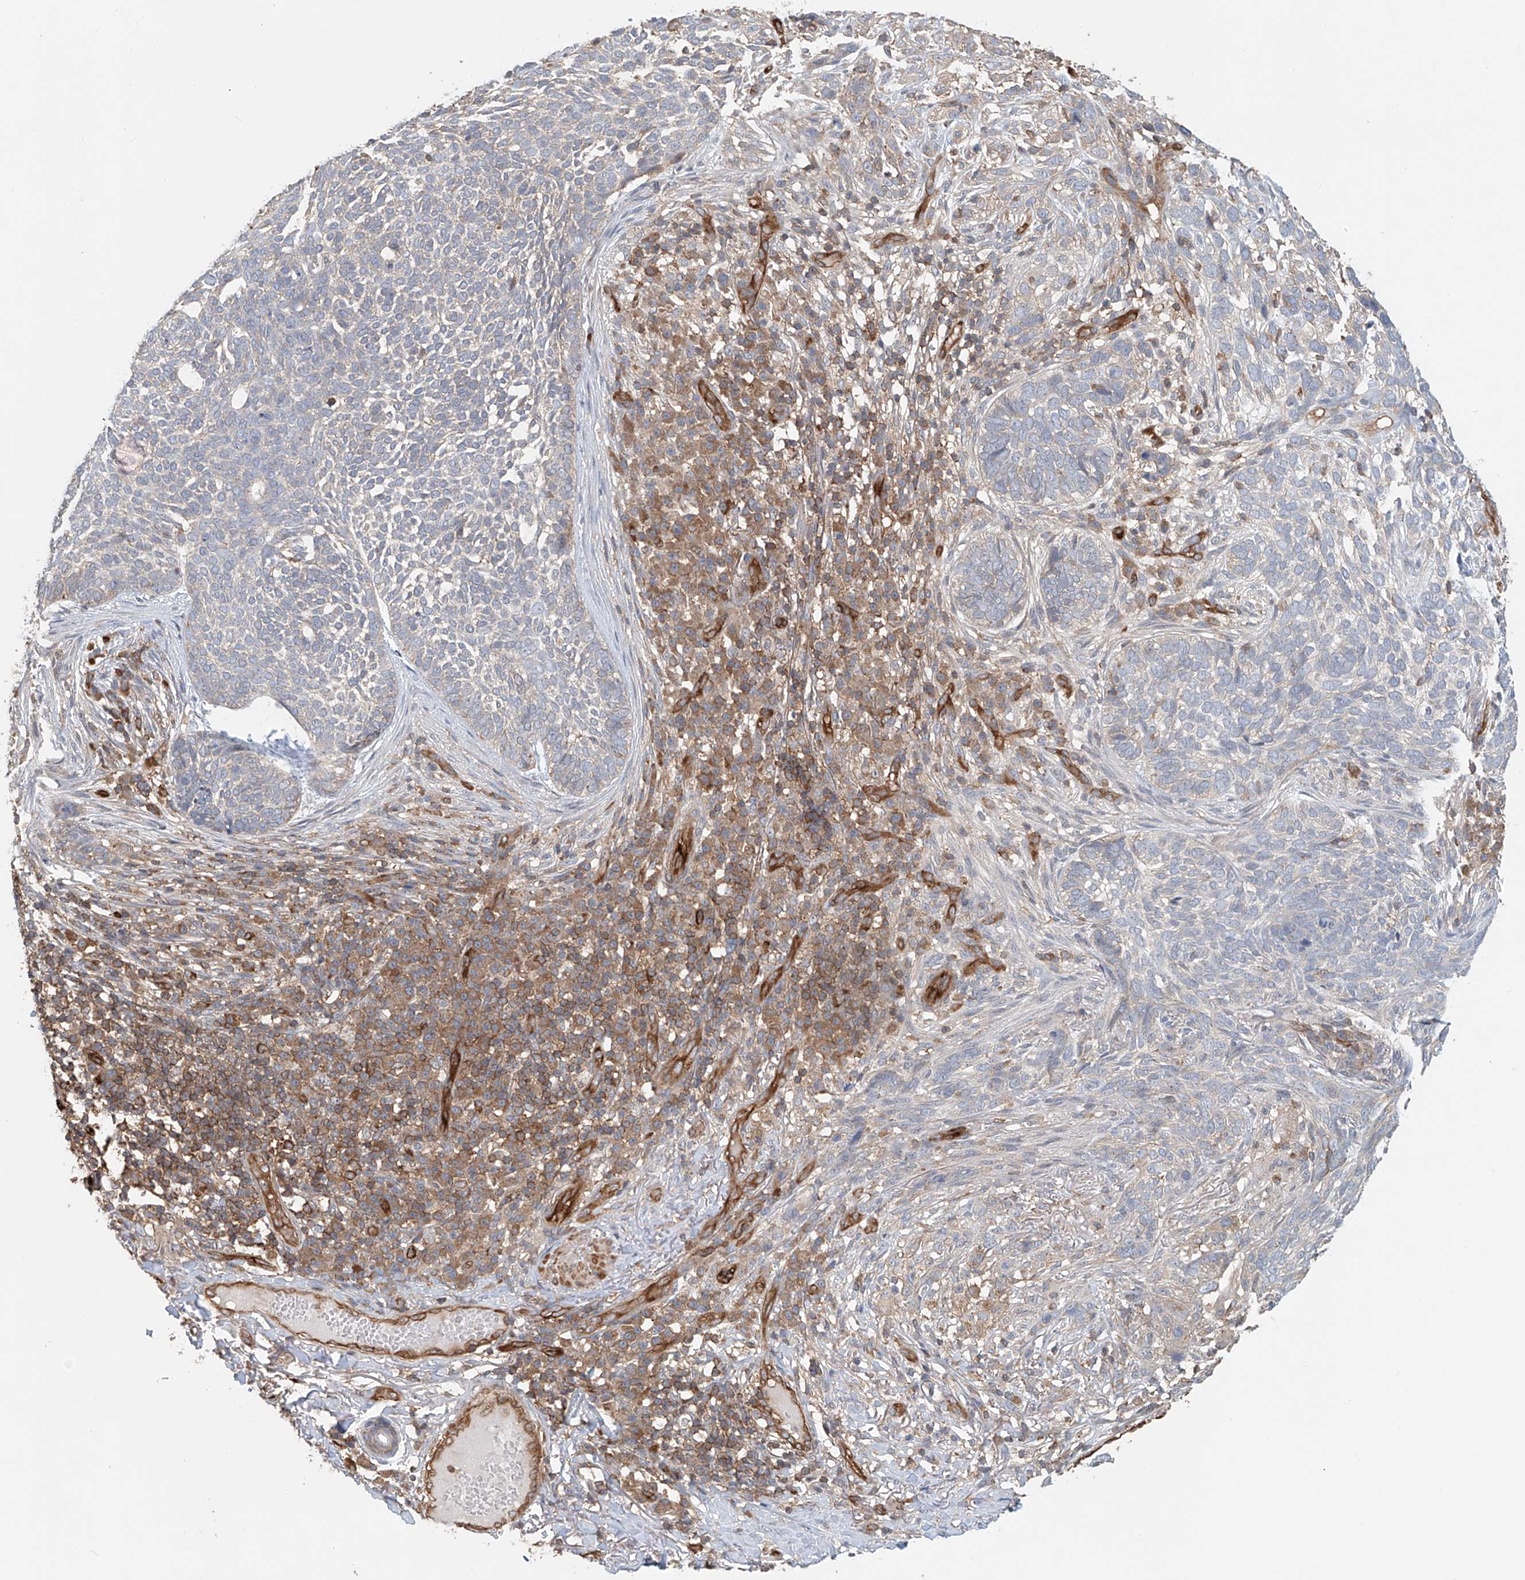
{"staining": {"intensity": "negative", "quantity": "none", "location": "none"}, "tissue": "skin cancer", "cell_type": "Tumor cells", "image_type": "cancer", "snomed": [{"axis": "morphology", "description": "Basal cell carcinoma"}, {"axis": "topography", "description": "Skin"}], "caption": "Tumor cells show no significant protein expression in skin basal cell carcinoma. (Stains: DAB IHC with hematoxylin counter stain, Microscopy: brightfield microscopy at high magnification).", "gene": "FRYL", "patient": {"sex": "female", "age": 64}}